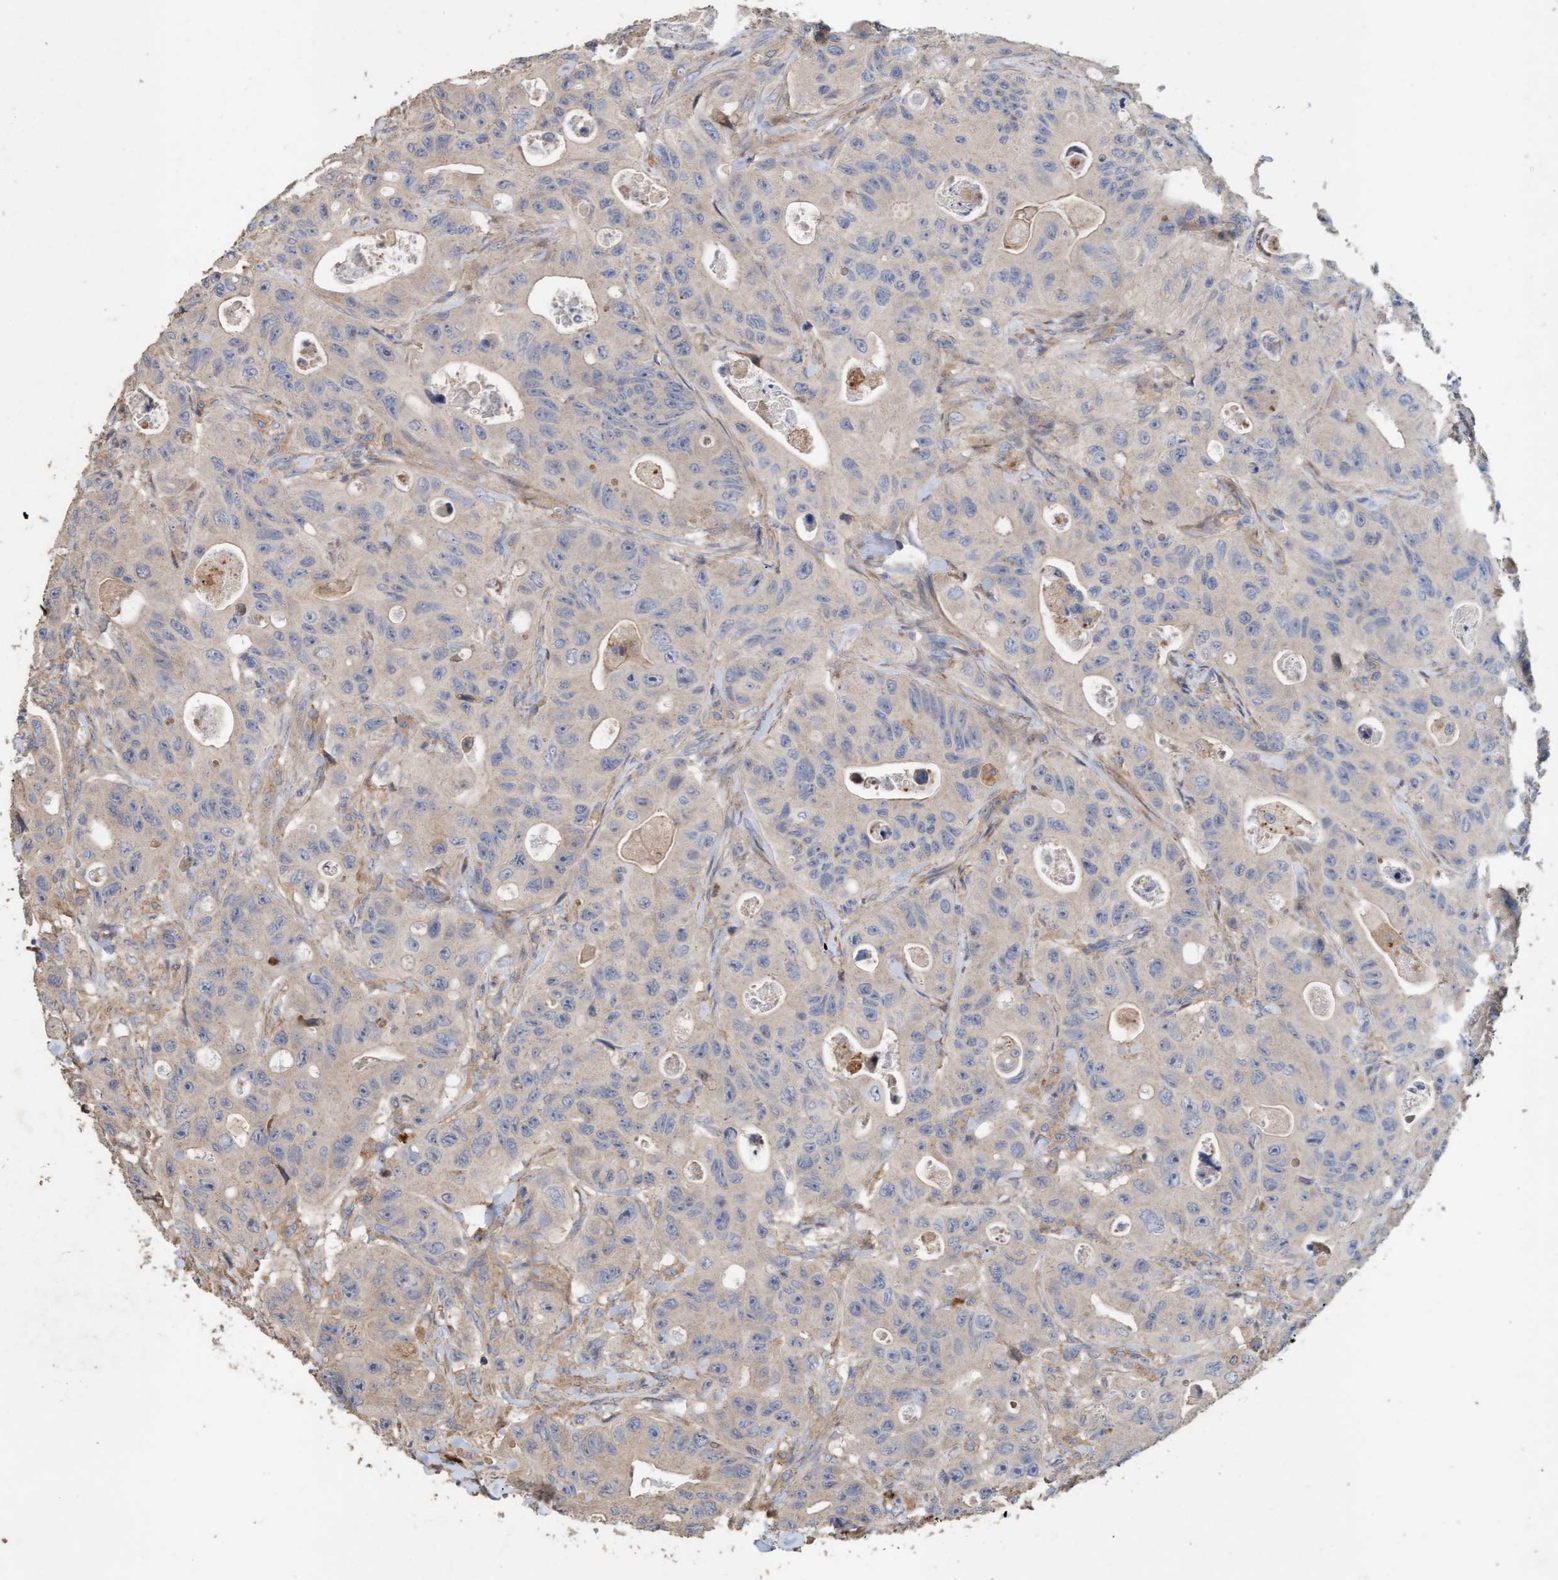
{"staining": {"intensity": "negative", "quantity": "none", "location": "none"}, "tissue": "colorectal cancer", "cell_type": "Tumor cells", "image_type": "cancer", "snomed": [{"axis": "morphology", "description": "Adenocarcinoma, NOS"}, {"axis": "topography", "description": "Colon"}], "caption": "Protein analysis of colorectal cancer displays no significant staining in tumor cells.", "gene": "LONRF1", "patient": {"sex": "female", "age": 46}}